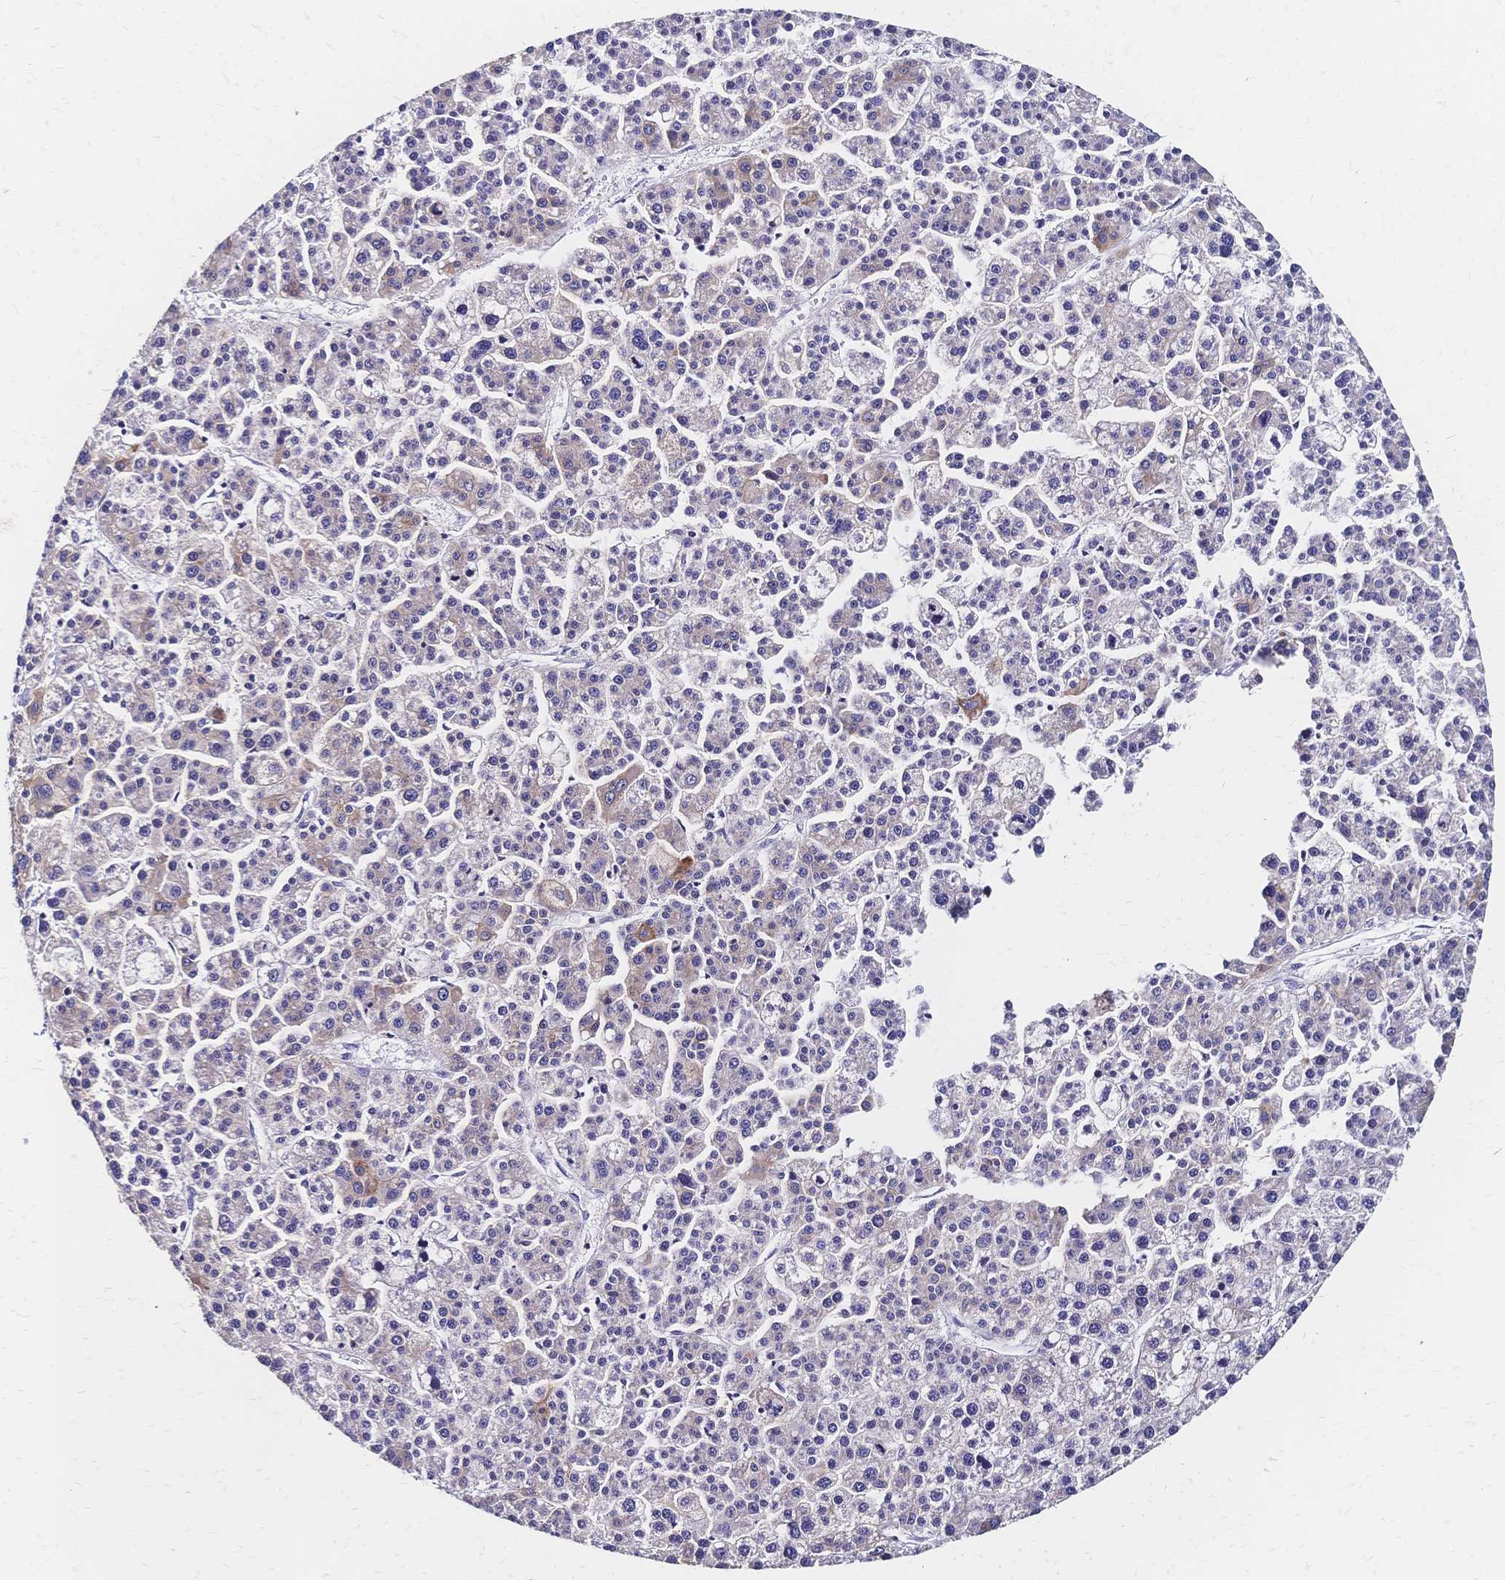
{"staining": {"intensity": "moderate", "quantity": "<25%", "location": "cytoplasmic/membranous"}, "tissue": "liver cancer", "cell_type": "Tumor cells", "image_type": "cancer", "snomed": [{"axis": "morphology", "description": "Carcinoma, Hepatocellular, NOS"}, {"axis": "topography", "description": "Liver"}], "caption": "There is low levels of moderate cytoplasmic/membranous staining in tumor cells of hepatocellular carcinoma (liver), as demonstrated by immunohistochemical staining (brown color).", "gene": "DTNB", "patient": {"sex": "female", "age": 58}}